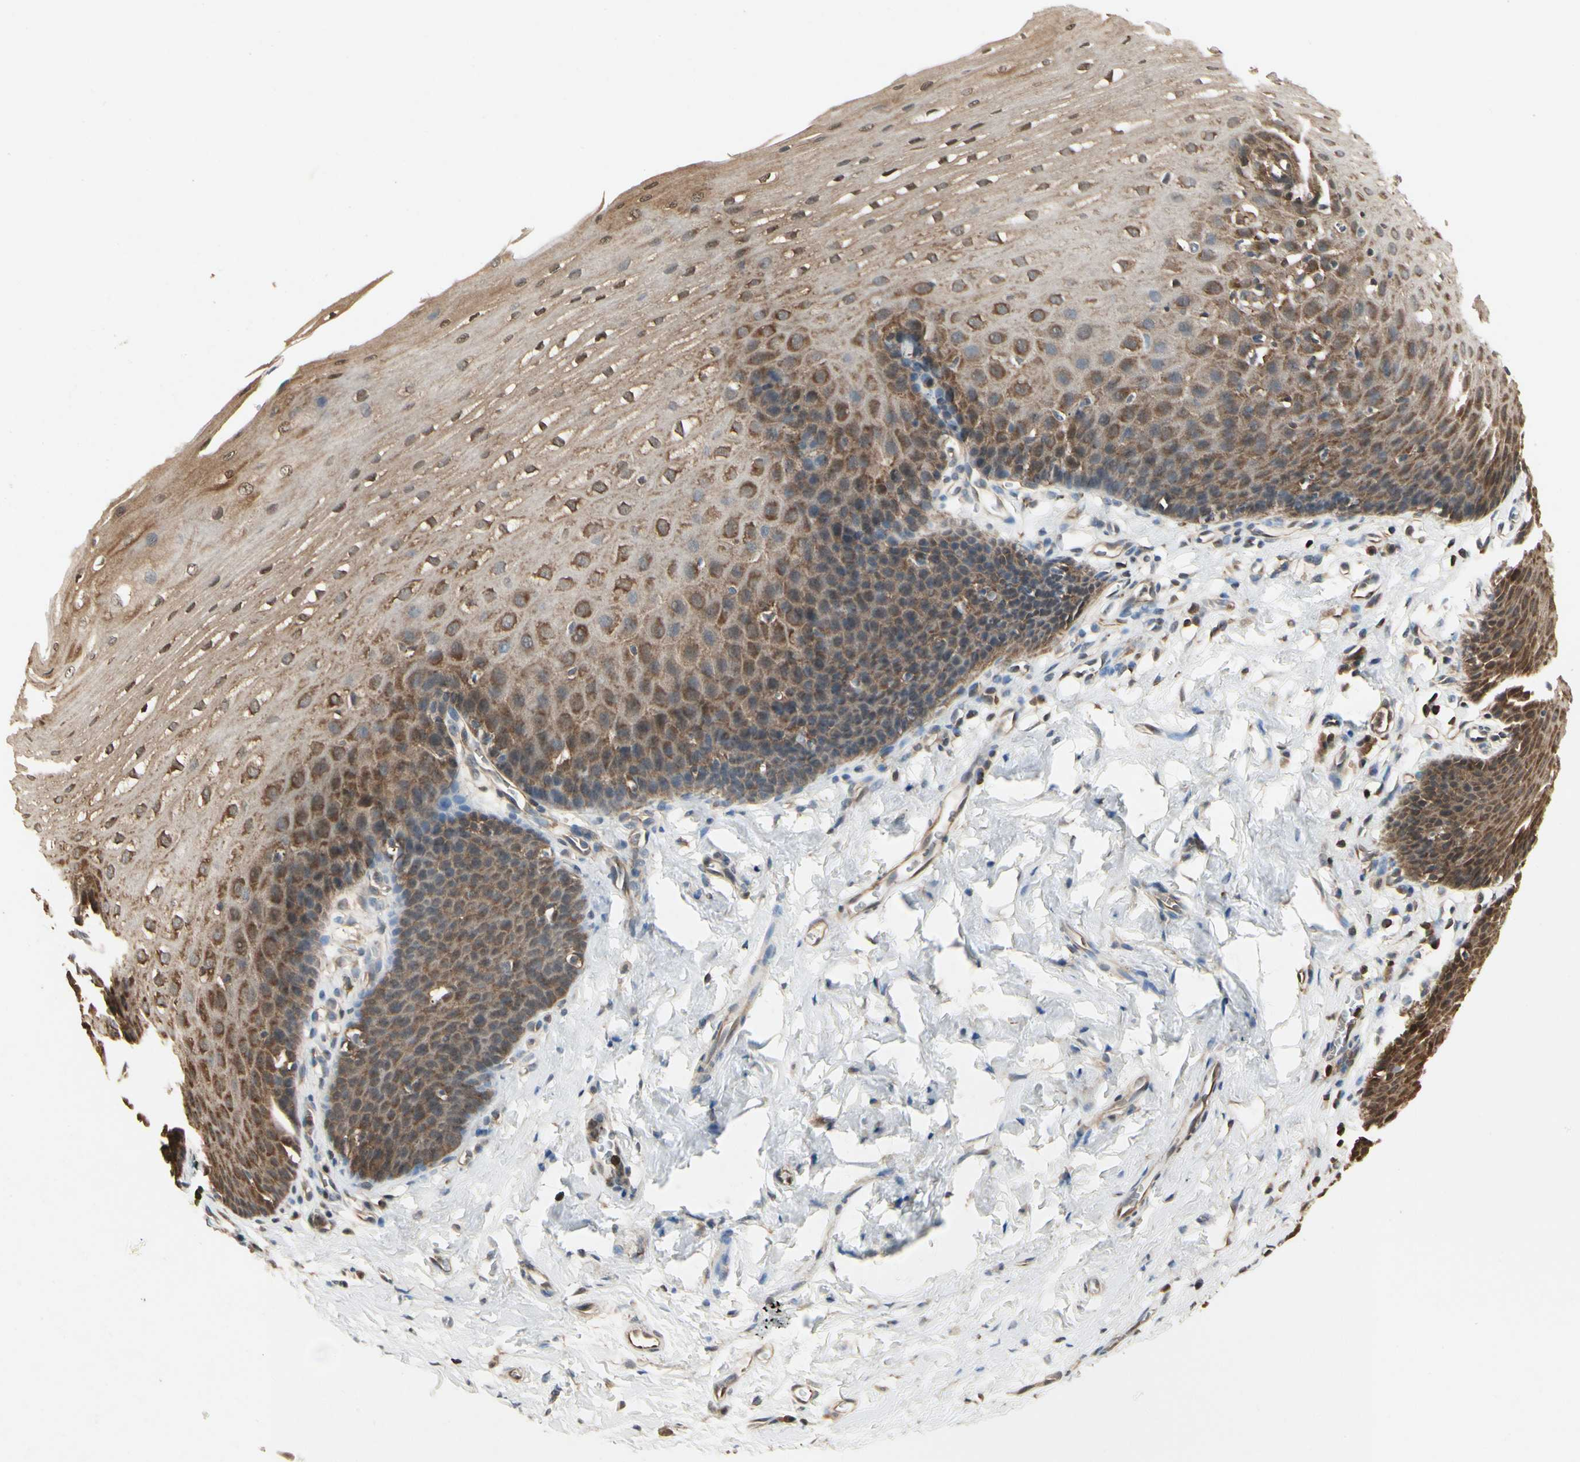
{"staining": {"intensity": "moderate", "quantity": ">75%", "location": "cytoplasmic/membranous"}, "tissue": "esophagus", "cell_type": "Squamous epithelial cells", "image_type": "normal", "snomed": [{"axis": "morphology", "description": "Normal tissue, NOS"}, {"axis": "topography", "description": "Esophagus"}], "caption": "A medium amount of moderate cytoplasmic/membranous expression is identified in approximately >75% of squamous epithelial cells in unremarkable esophagus.", "gene": "YWHAB", "patient": {"sex": "male", "age": 70}}